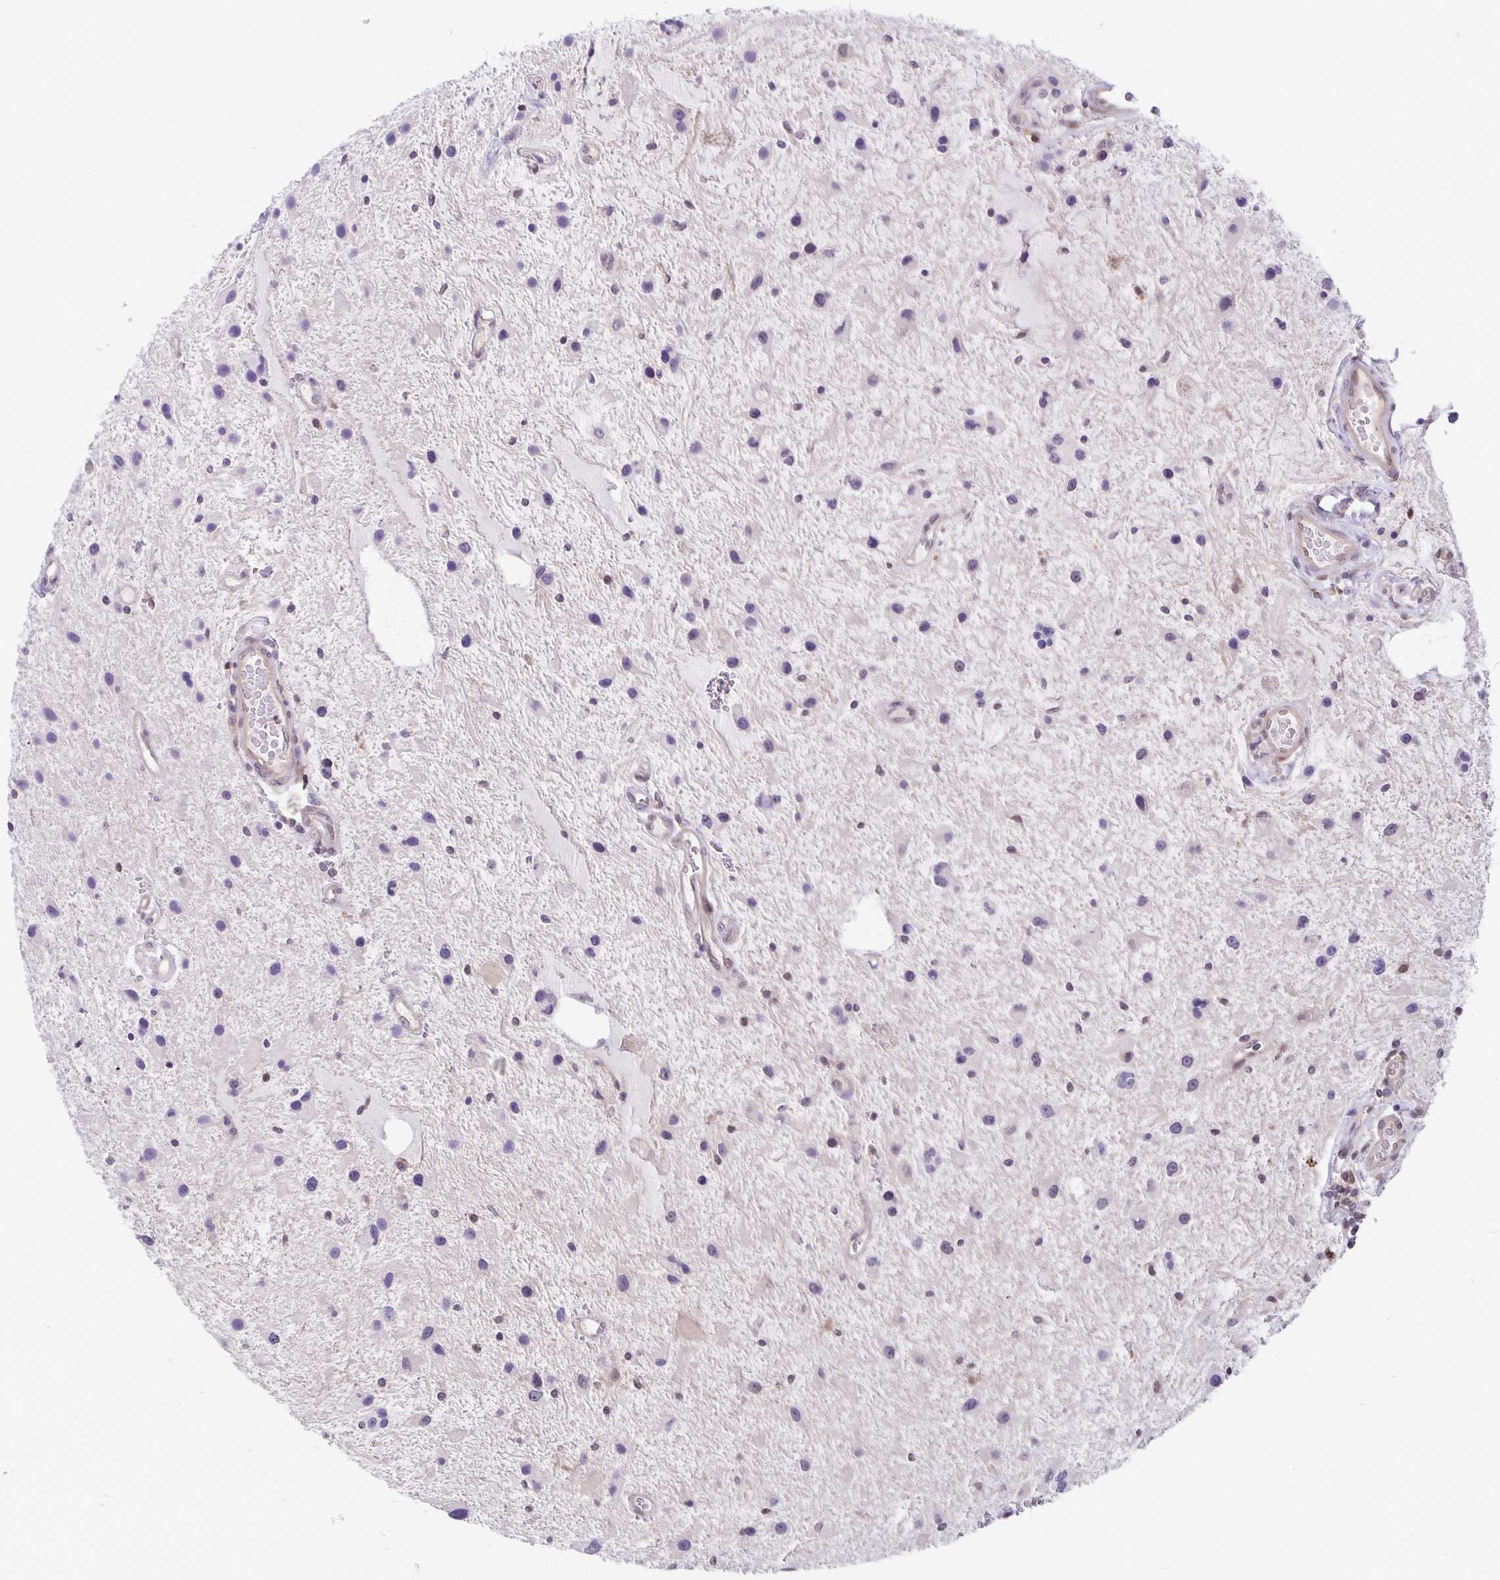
{"staining": {"intensity": "negative", "quantity": "none", "location": "none"}, "tissue": "glioma", "cell_type": "Tumor cells", "image_type": "cancer", "snomed": [{"axis": "morphology", "description": "Glioma, malignant, Low grade"}, {"axis": "topography", "description": "Cerebellum"}], "caption": "Immunohistochemistry (IHC) of human glioma reveals no expression in tumor cells. (DAB (3,3'-diaminobenzidine) IHC, high magnification).", "gene": "TAX1BP3", "patient": {"sex": "female", "age": 14}}